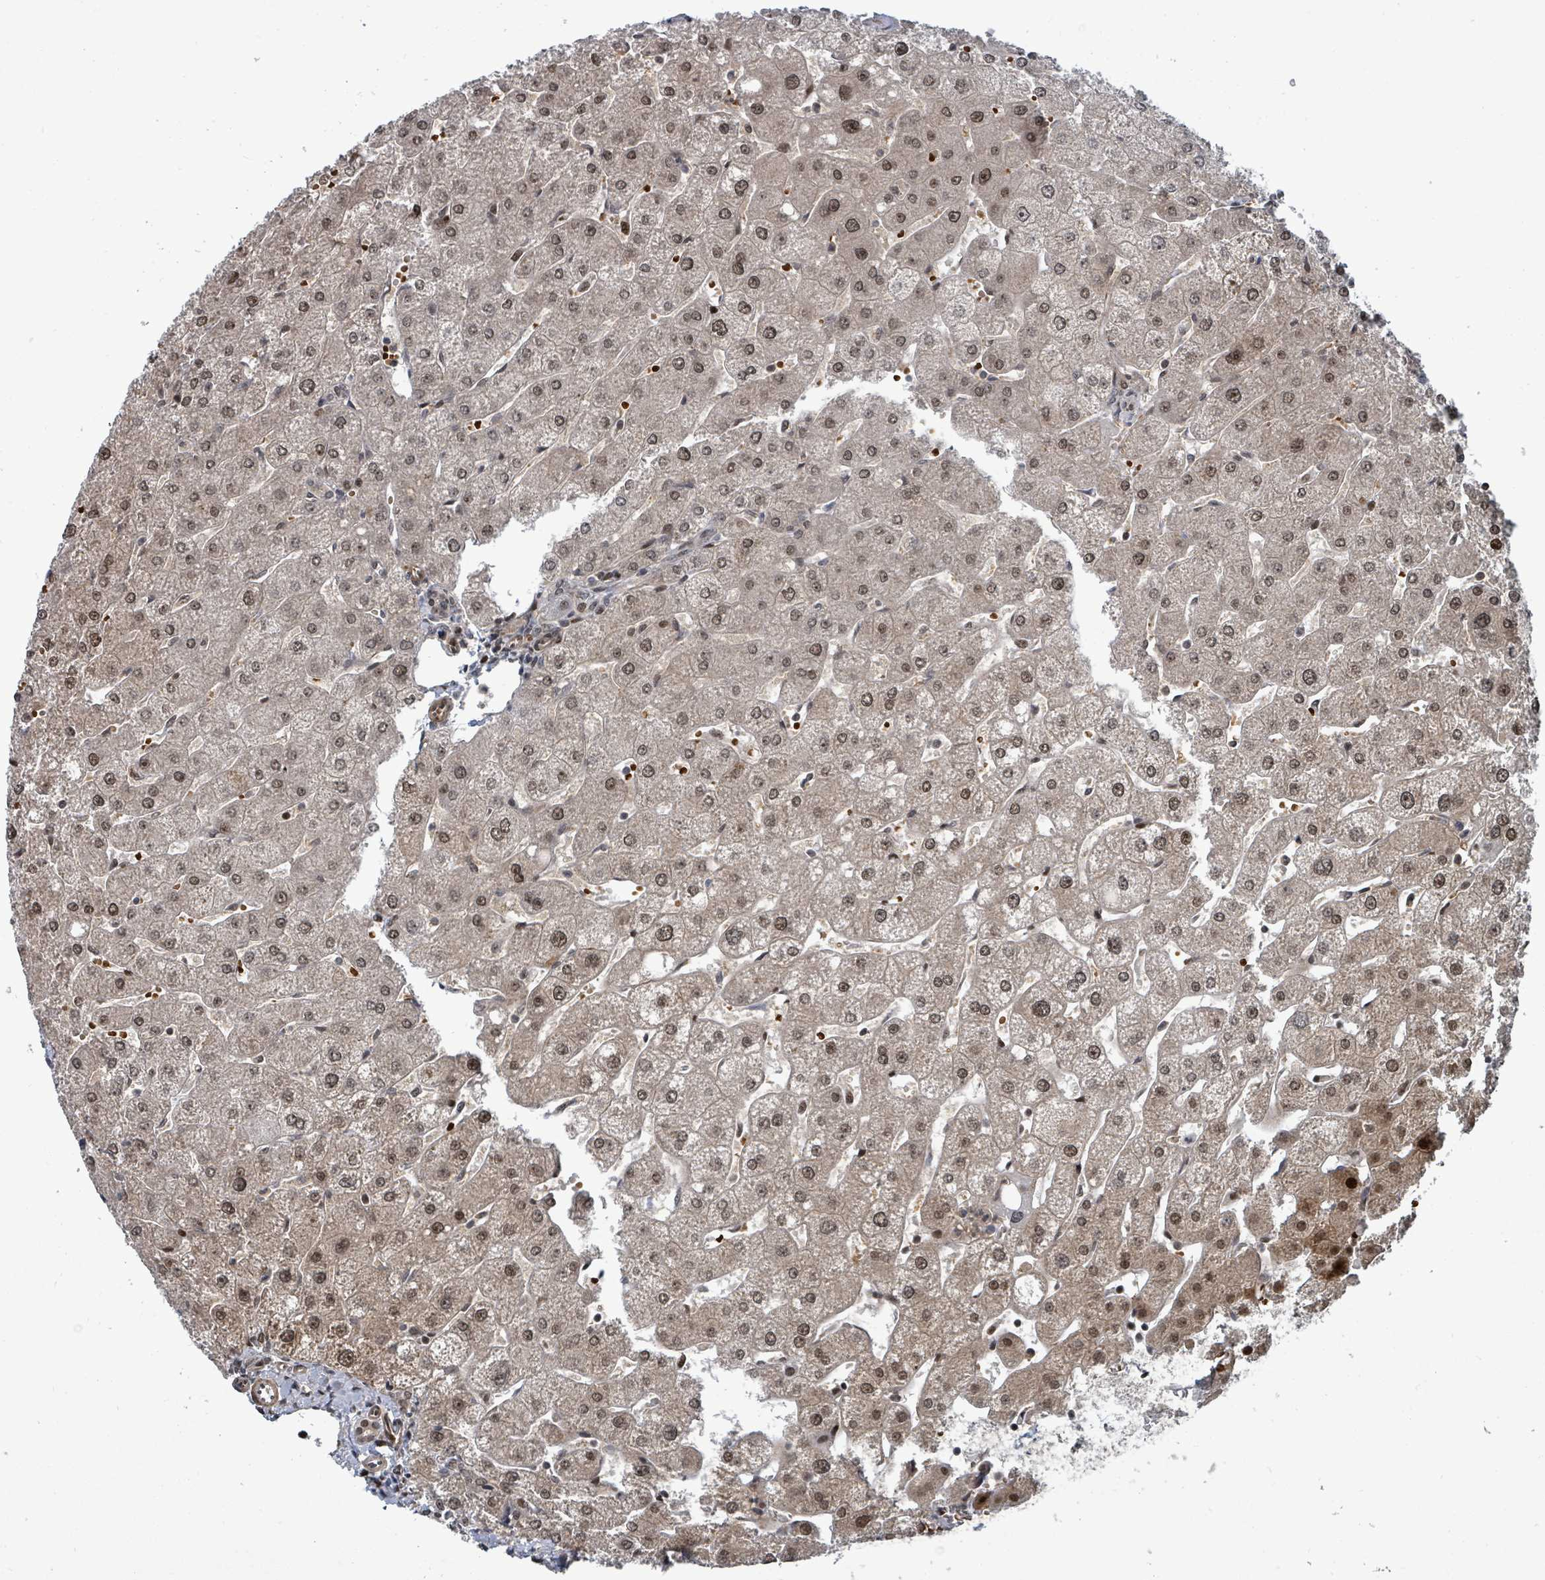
{"staining": {"intensity": "weak", "quantity": "25%-75%", "location": "nuclear"}, "tissue": "liver", "cell_type": "Cholangiocytes", "image_type": "normal", "snomed": [{"axis": "morphology", "description": "Normal tissue, NOS"}, {"axis": "topography", "description": "Liver"}], "caption": "Immunohistochemistry (IHC) image of benign liver stained for a protein (brown), which demonstrates low levels of weak nuclear positivity in about 25%-75% of cholangiocytes.", "gene": "TRDMT1", "patient": {"sex": "male", "age": 67}}